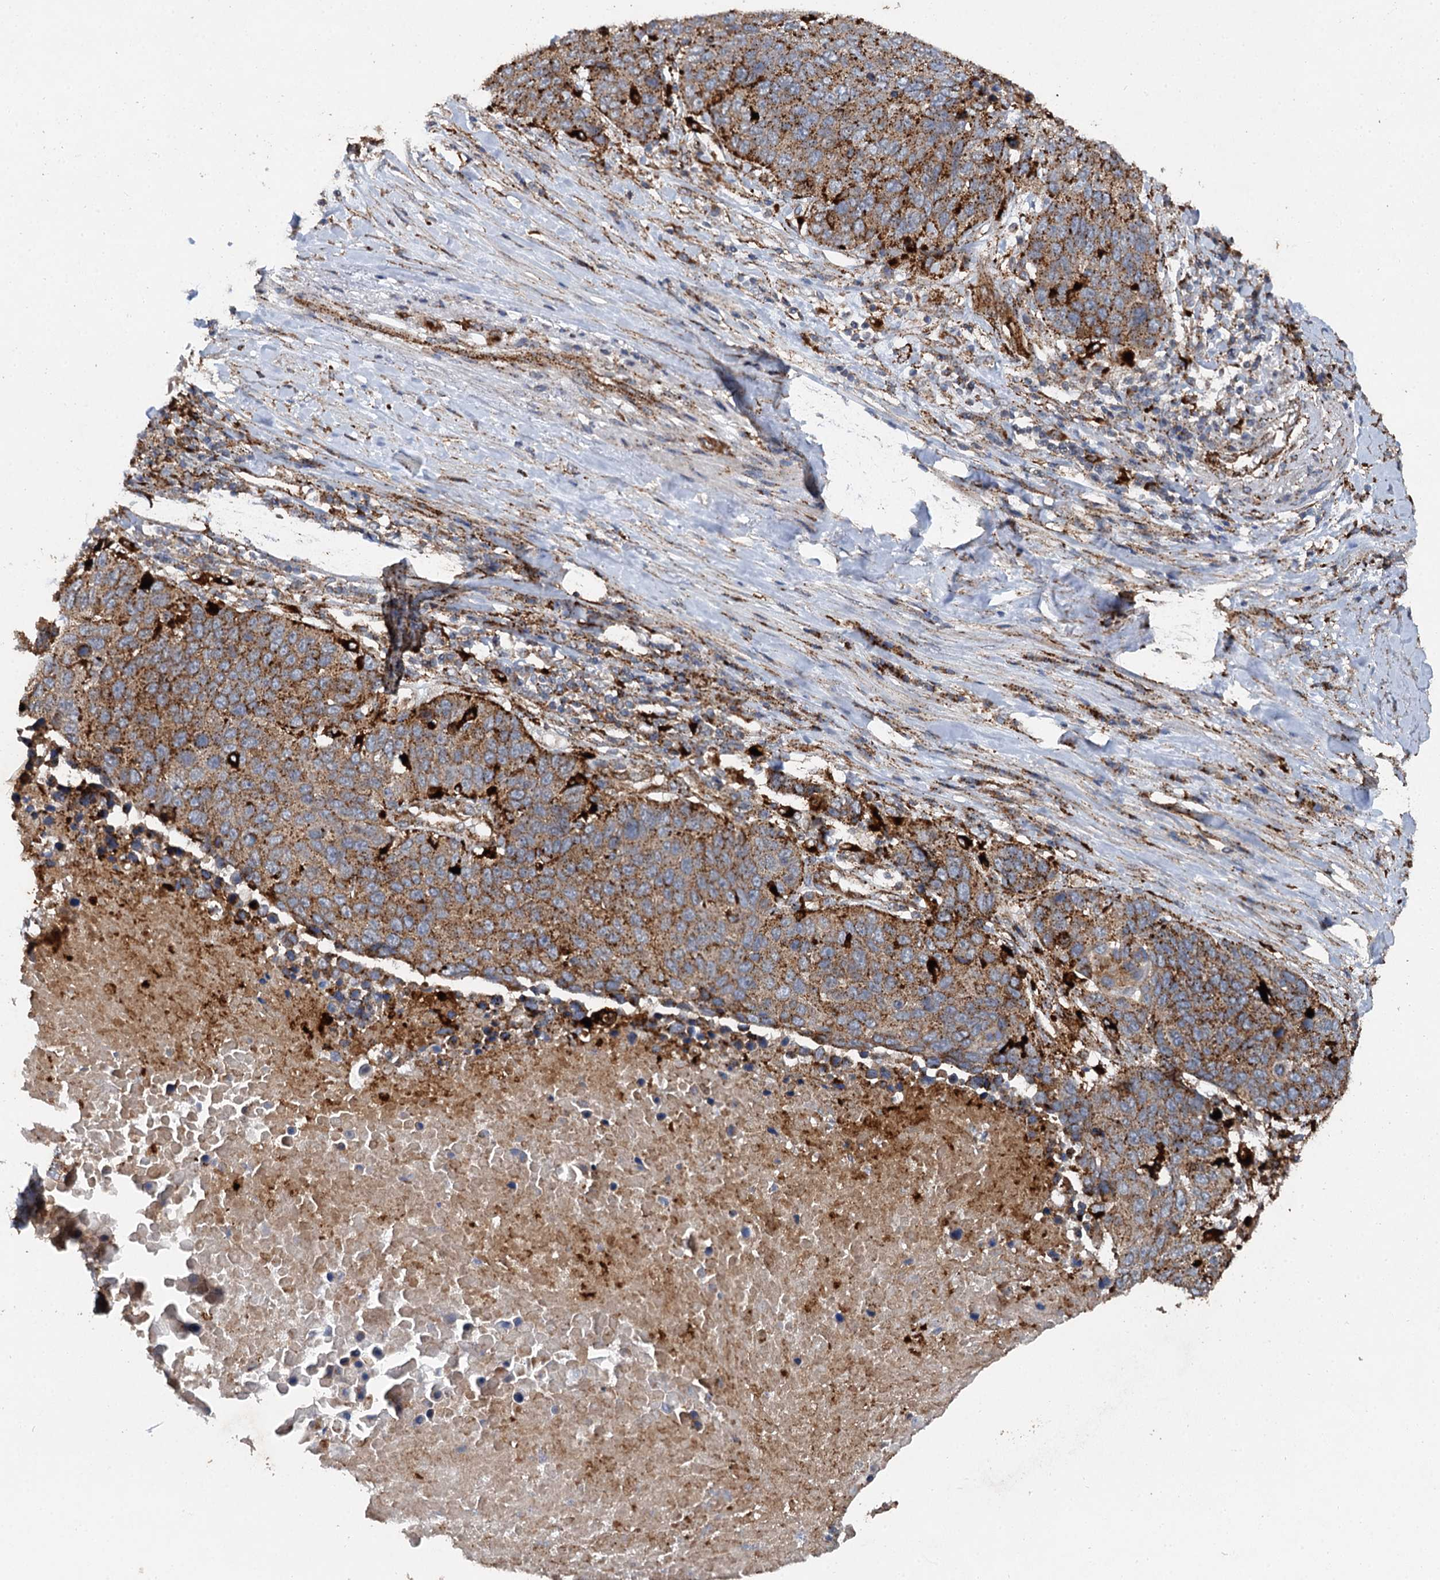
{"staining": {"intensity": "strong", "quantity": "25%-75%", "location": "cytoplasmic/membranous"}, "tissue": "lung cancer", "cell_type": "Tumor cells", "image_type": "cancer", "snomed": [{"axis": "morphology", "description": "Normal tissue, NOS"}, {"axis": "morphology", "description": "Squamous cell carcinoma, NOS"}, {"axis": "topography", "description": "Lymph node"}, {"axis": "topography", "description": "Lung"}], "caption": "IHC histopathology image of human squamous cell carcinoma (lung) stained for a protein (brown), which exhibits high levels of strong cytoplasmic/membranous positivity in approximately 25%-75% of tumor cells.", "gene": "GBA1", "patient": {"sex": "male", "age": 66}}